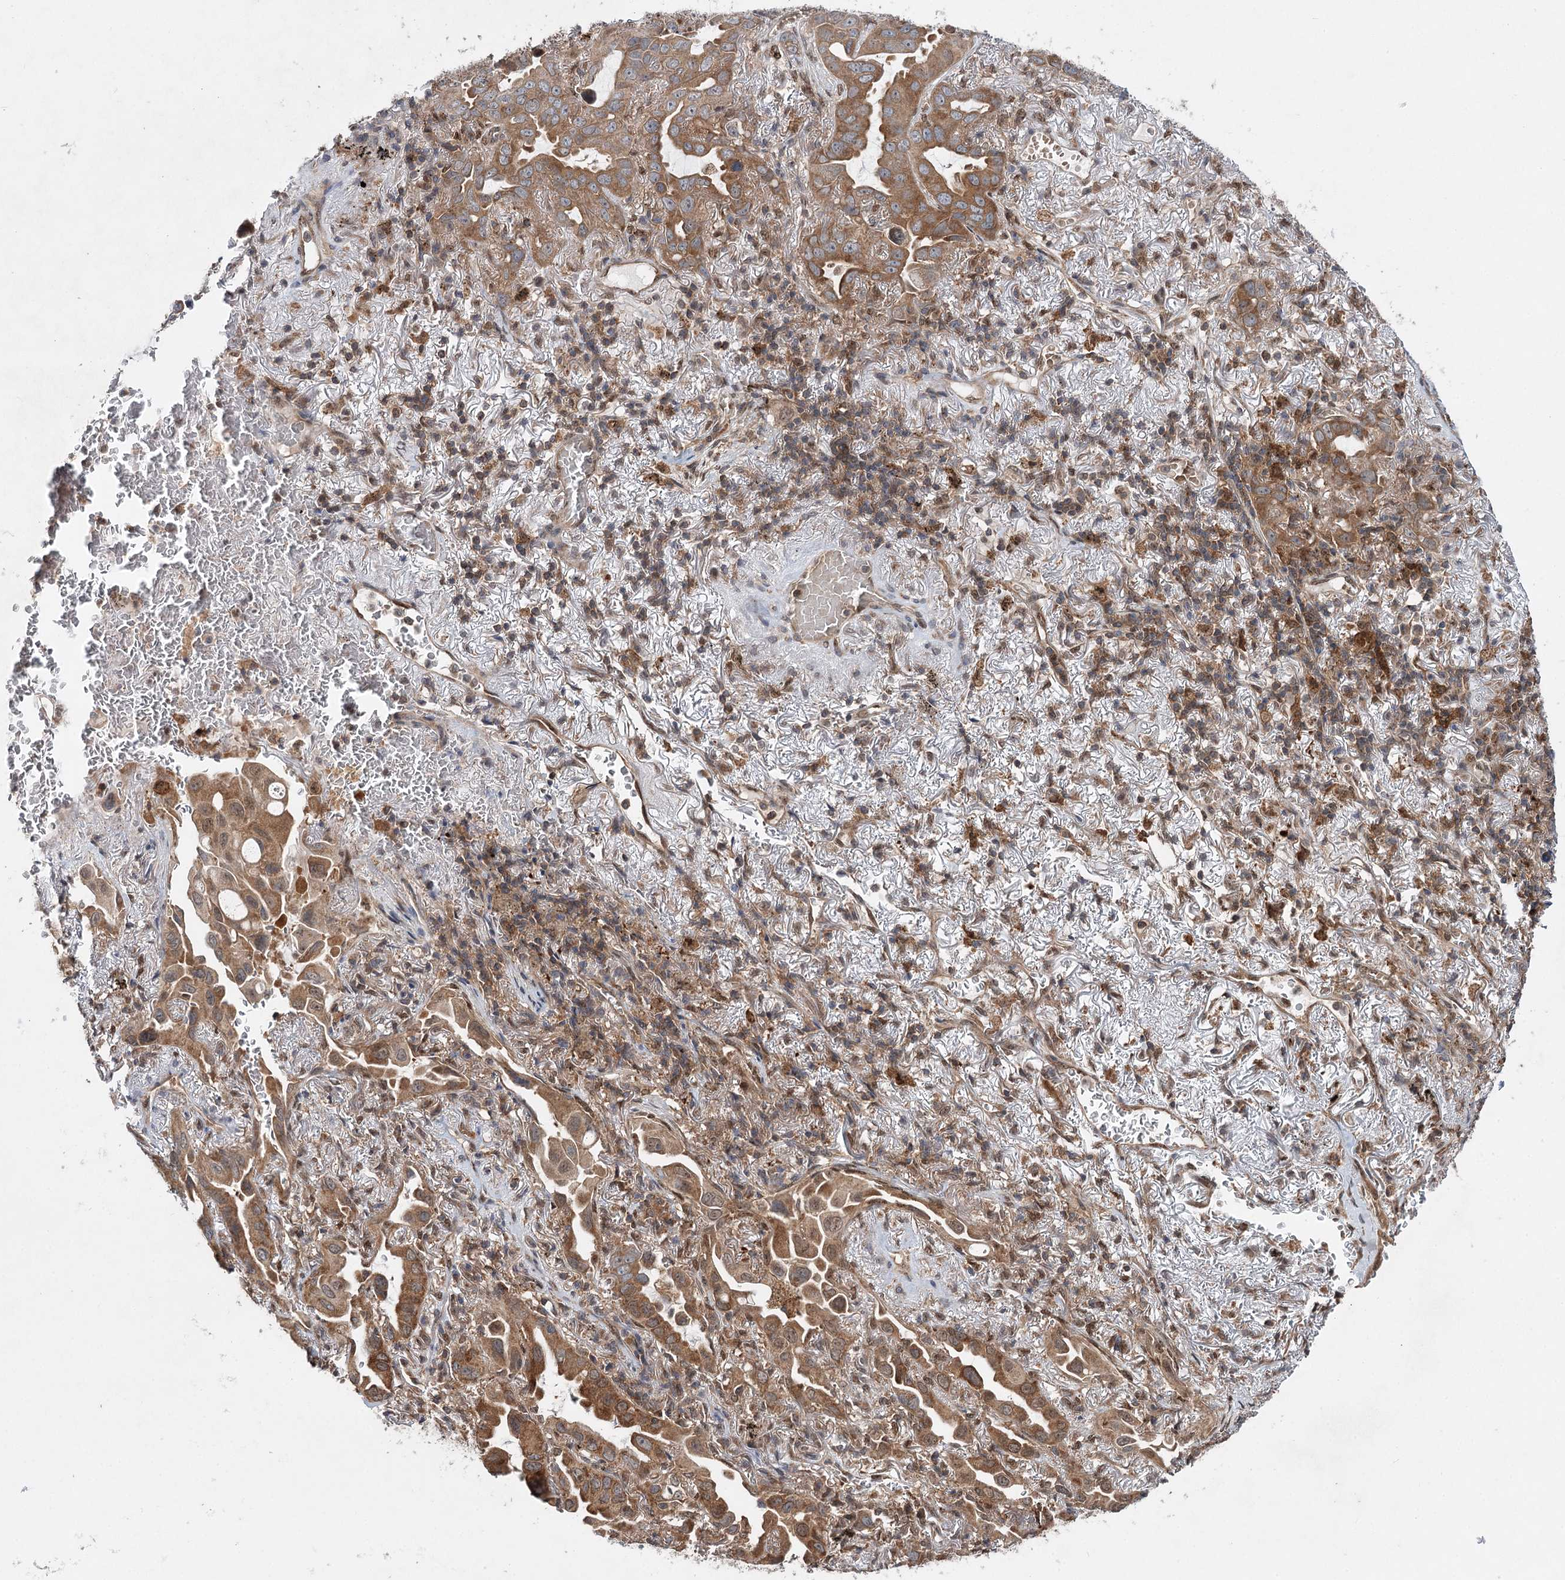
{"staining": {"intensity": "moderate", "quantity": "25%-75%", "location": "cytoplasmic/membranous"}, "tissue": "lung cancer", "cell_type": "Tumor cells", "image_type": "cancer", "snomed": [{"axis": "morphology", "description": "Adenocarcinoma, NOS"}, {"axis": "topography", "description": "Lung"}], "caption": "The image demonstrates staining of lung cancer, revealing moderate cytoplasmic/membranous protein staining (brown color) within tumor cells.", "gene": "C12orf4", "patient": {"sex": "male", "age": 64}}